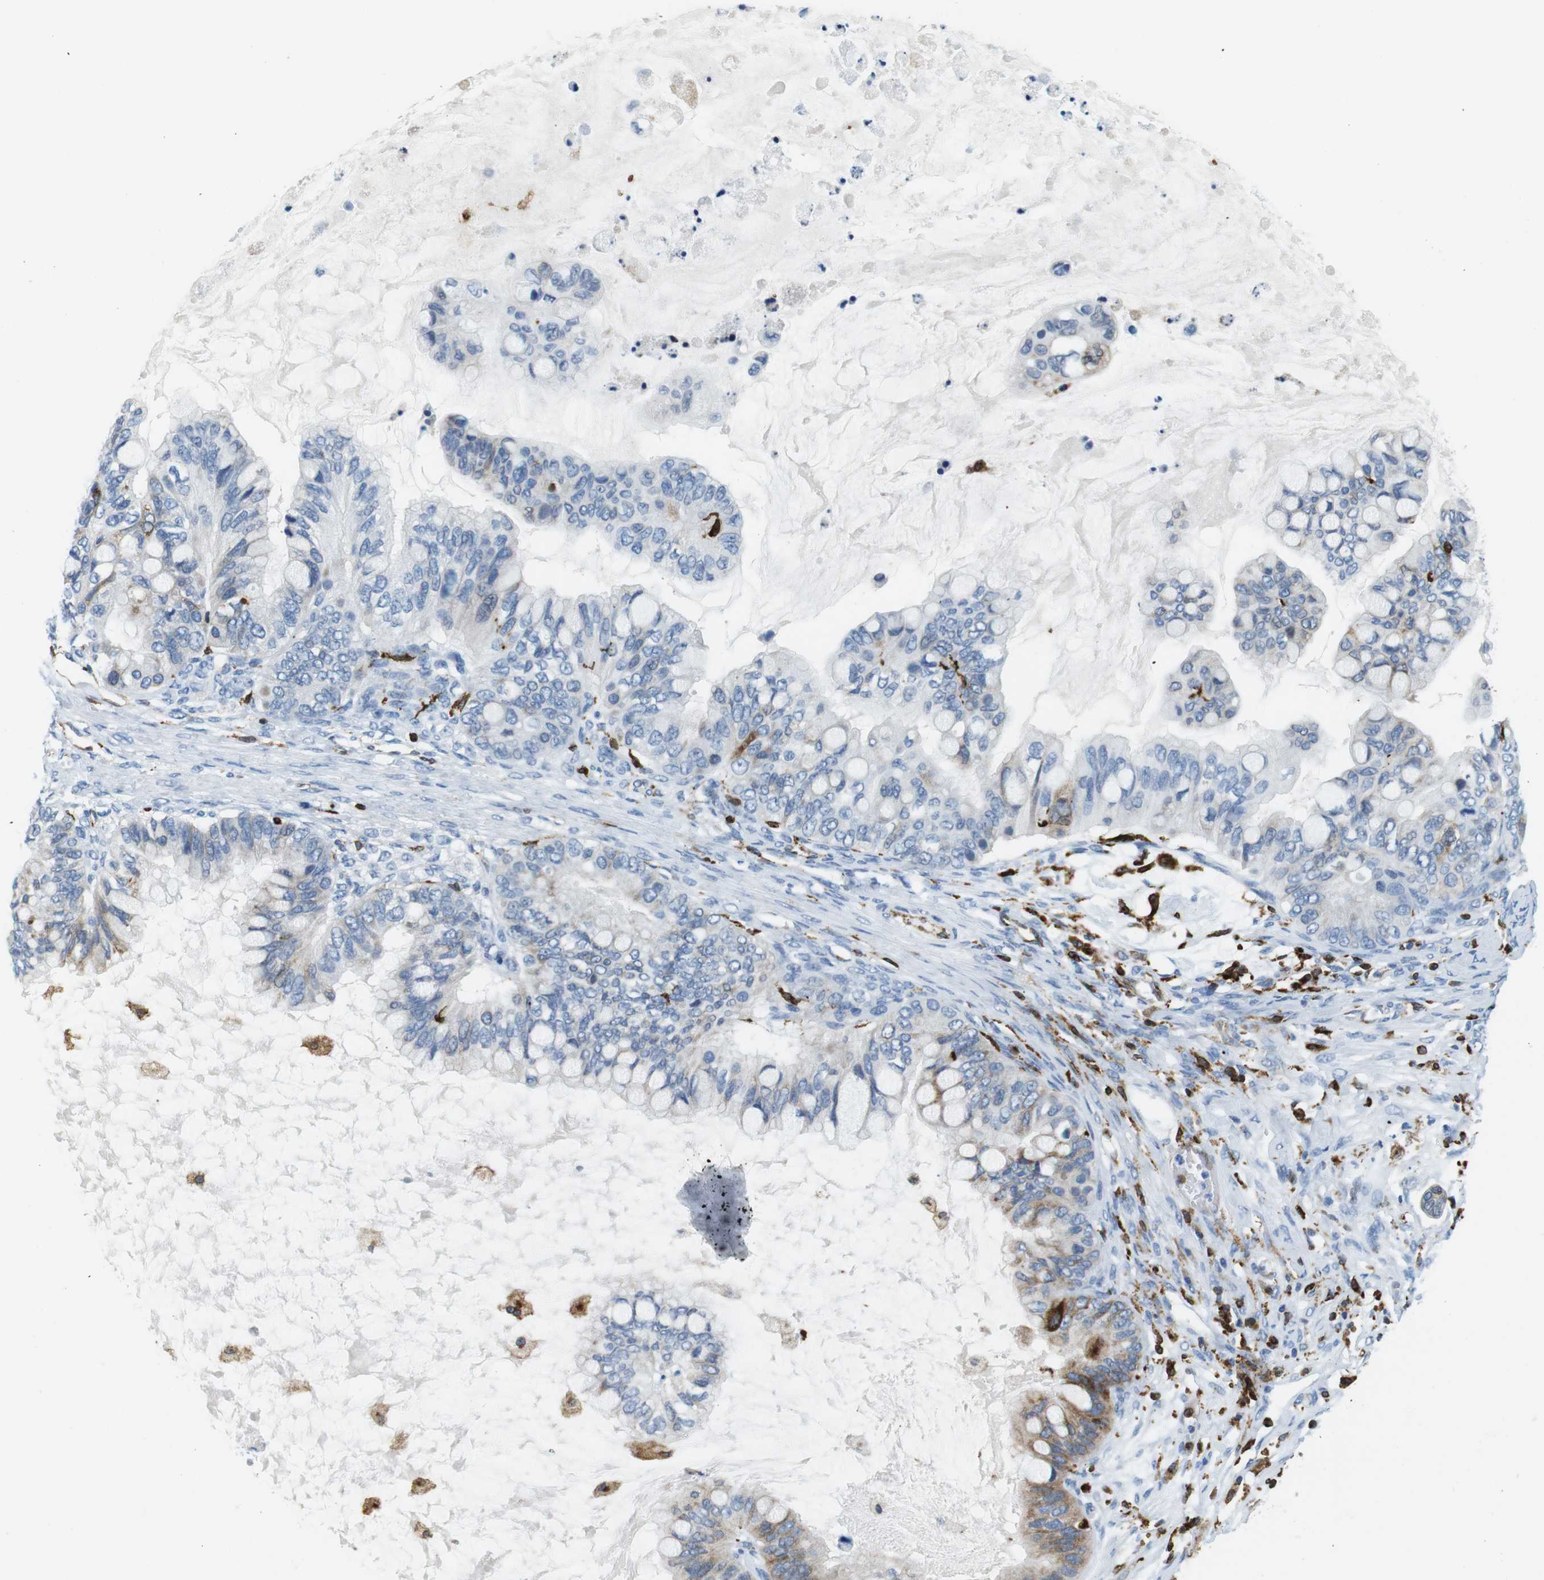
{"staining": {"intensity": "weak", "quantity": "<25%", "location": "cytoplasmic/membranous"}, "tissue": "ovarian cancer", "cell_type": "Tumor cells", "image_type": "cancer", "snomed": [{"axis": "morphology", "description": "Cystadenocarcinoma, mucinous, NOS"}, {"axis": "topography", "description": "Ovary"}], "caption": "High magnification brightfield microscopy of mucinous cystadenocarcinoma (ovarian) stained with DAB (brown) and counterstained with hematoxylin (blue): tumor cells show no significant expression. Brightfield microscopy of immunohistochemistry (IHC) stained with DAB (brown) and hematoxylin (blue), captured at high magnification.", "gene": "CIITA", "patient": {"sex": "female", "age": 80}}